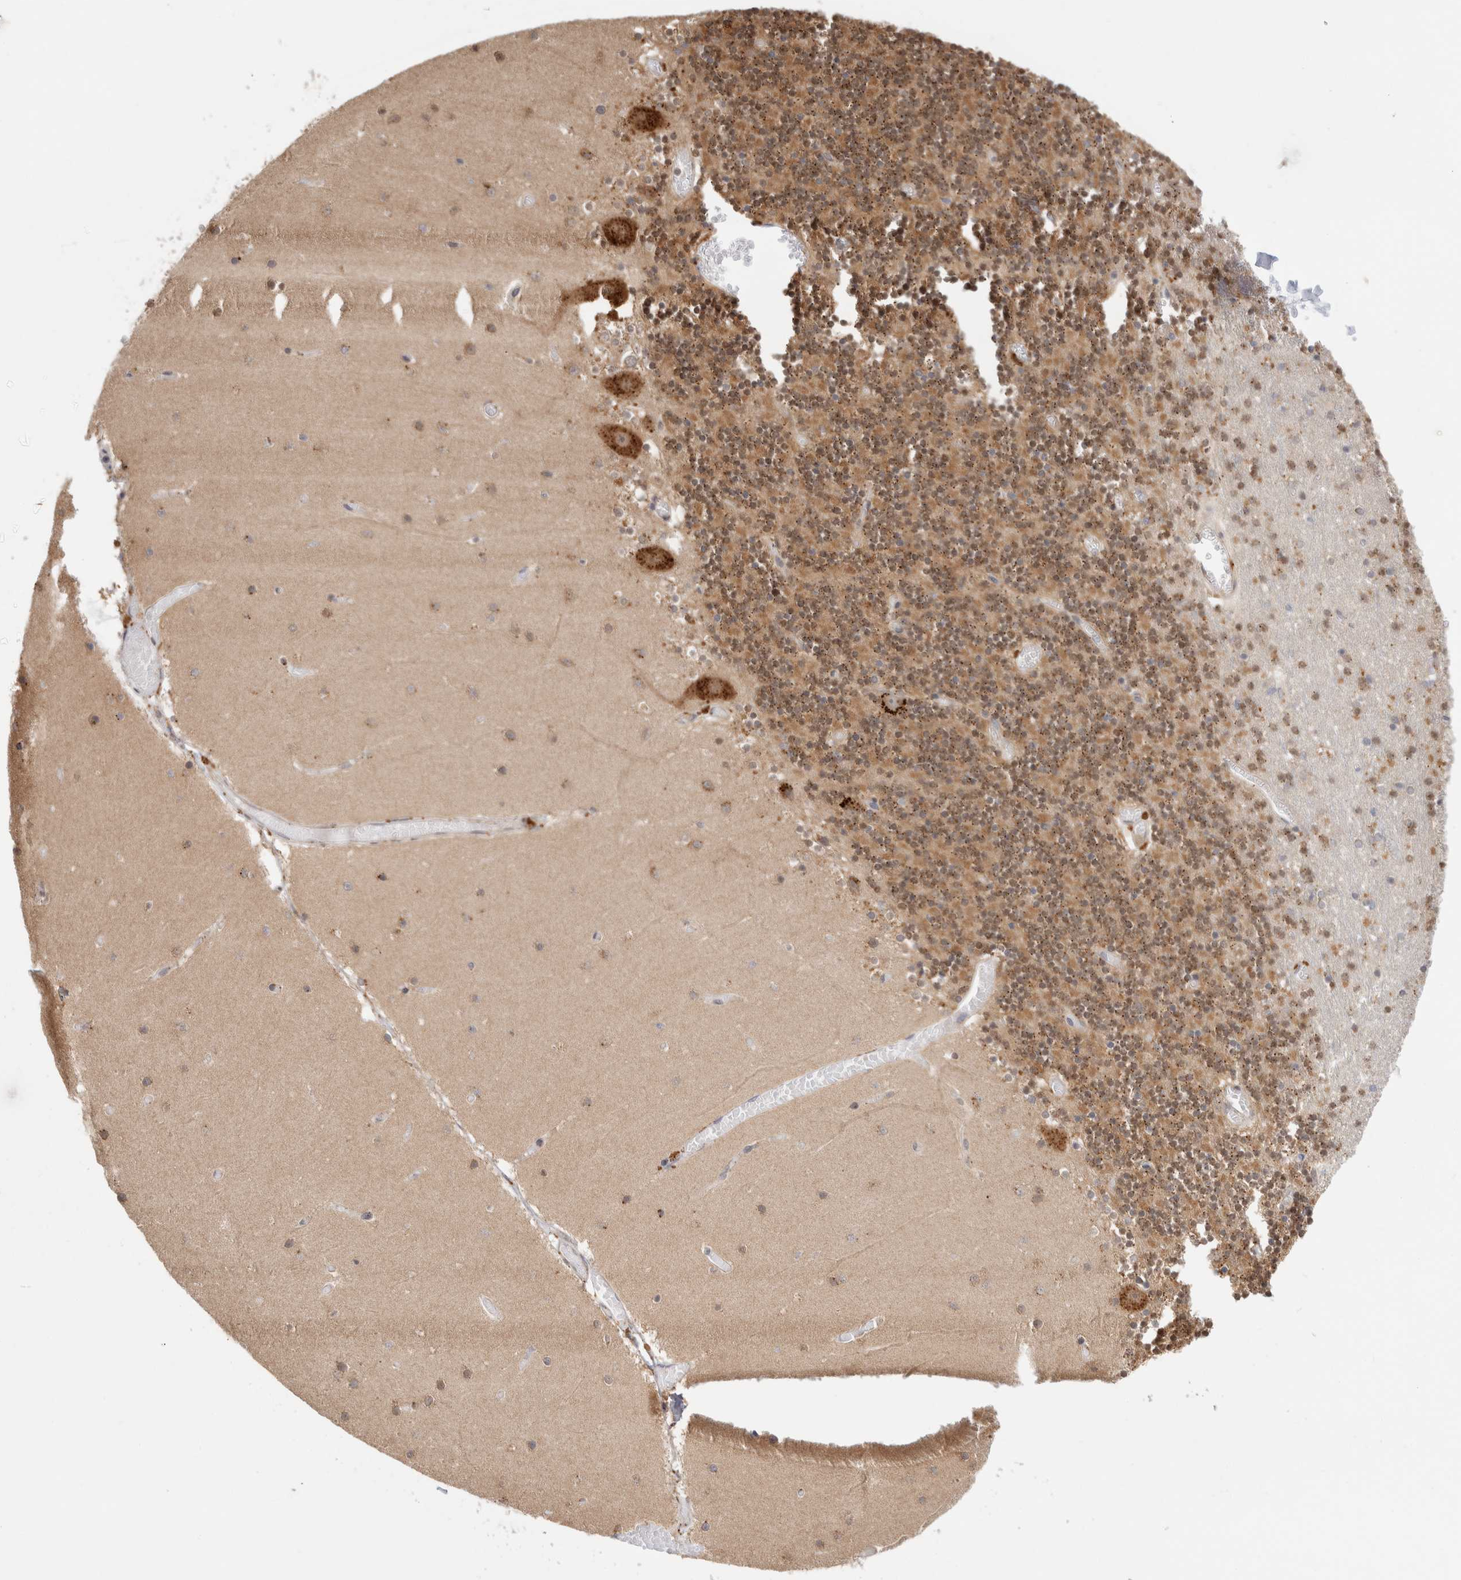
{"staining": {"intensity": "strong", "quantity": ">75%", "location": "cytoplasmic/membranous"}, "tissue": "cerebellum", "cell_type": "Cells in granular layer", "image_type": "normal", "snomed": [{"axis": "morphology", "description": "Normal tissue, NOS"}, {"axis": "topography", "description": "Cerebellum"}], "caption": "Cerebellum stained for a protein reveals strong cytoplasmic/membranous positivity in cells in granular layer. (Stains: DAB in brown, nuclei in blue, Microscopy: brightfield microscopy at high magnification).", "gene": "ACTL9", "patient": {"sex": "female", "age": 28}}